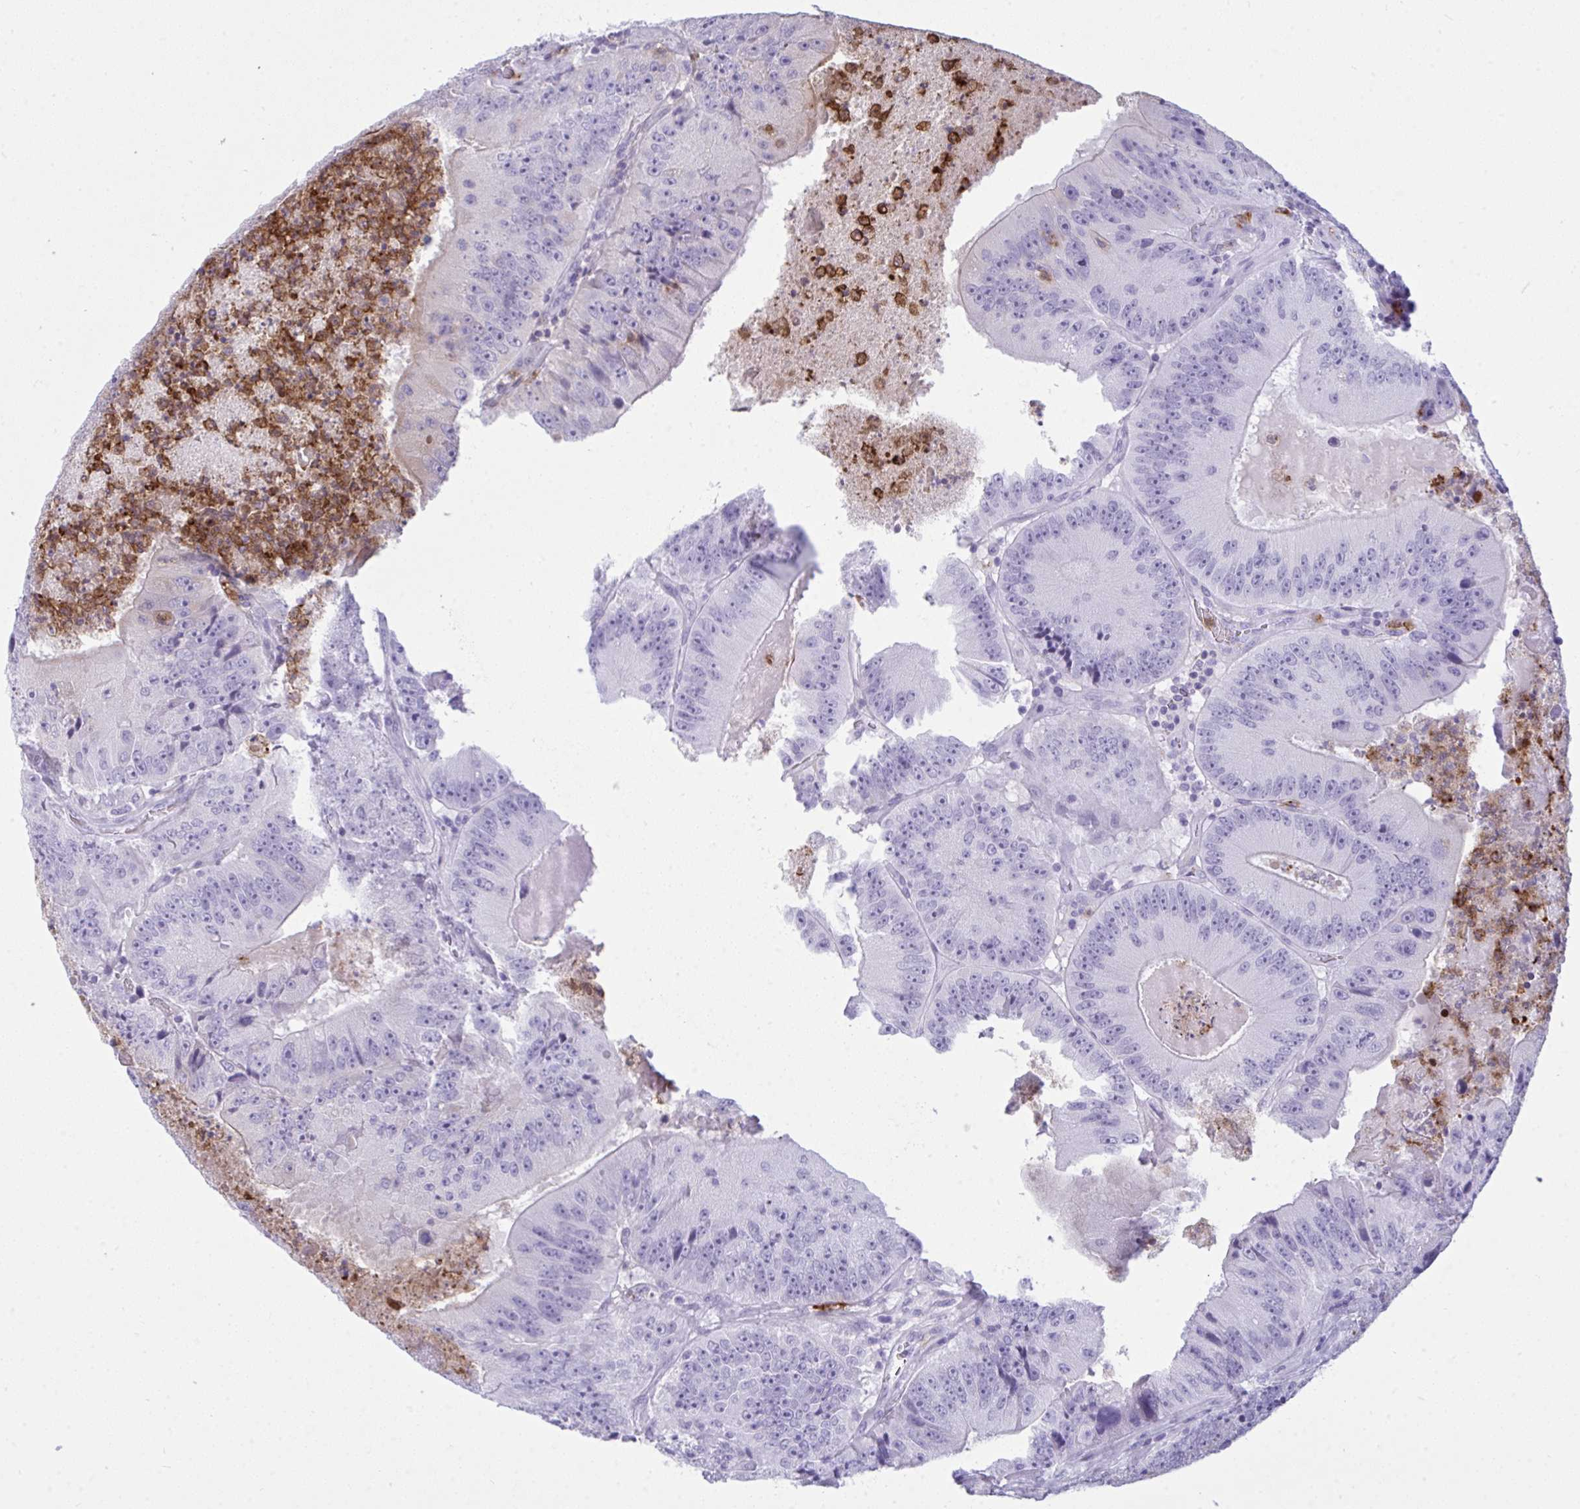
{"staining": {"intensity": "negative", "quantity": "none", "location": "none"}, "tissue": "colorectal cancer", "cell_type": "Tumor cells", "image_type": "cancer", "snomed": [{"axis": "morphology", "description": "Adenocarcinoma, NOS"}, {"axis": "topography", "description": "Colon"}], "caption": "Tumor cells are negative for protein expression in human colorectal cancer.", "gene": "ARHGAP42", "patient": {"sex": "female", "age": 86}}